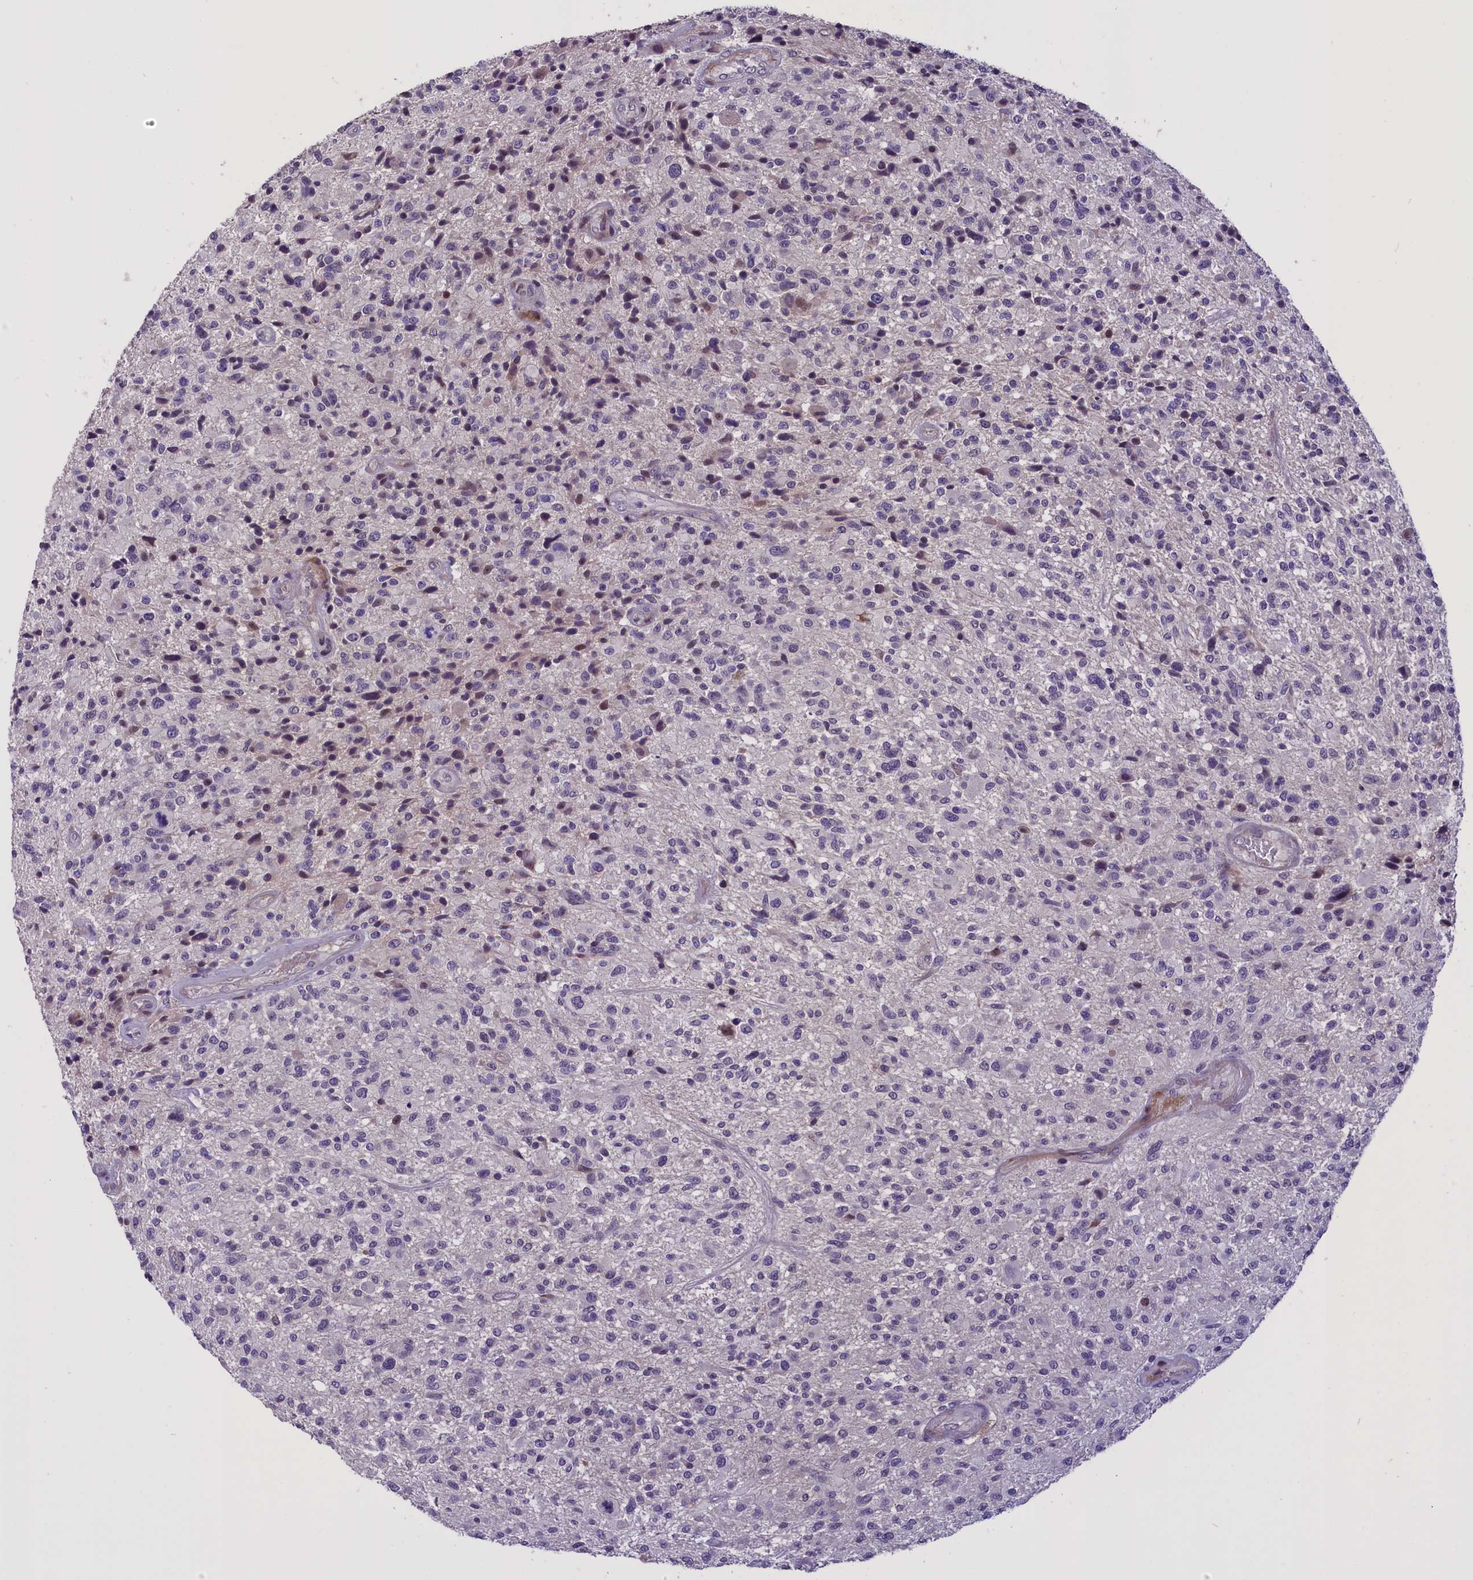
{"staining": {"intensity": "negative", "quantity": "none", "location": "none"}, "tissue": "glioma", "cell_type": "Tumor cells", "image_type": "cancer", "snomed": [{"axis": "morphology", "description": "Glioma, malignant, High grade"}, {"axis": "topography", "description": "Brain"}], "caption": "Immunohistochemistry (IHC) histopathology image of human malignant high-grade glioma stained for a protein (brown), which exhibits no staining in tumor cells.", "gene": "ENHO", "patient": {"sex": "male", "age": 47}}